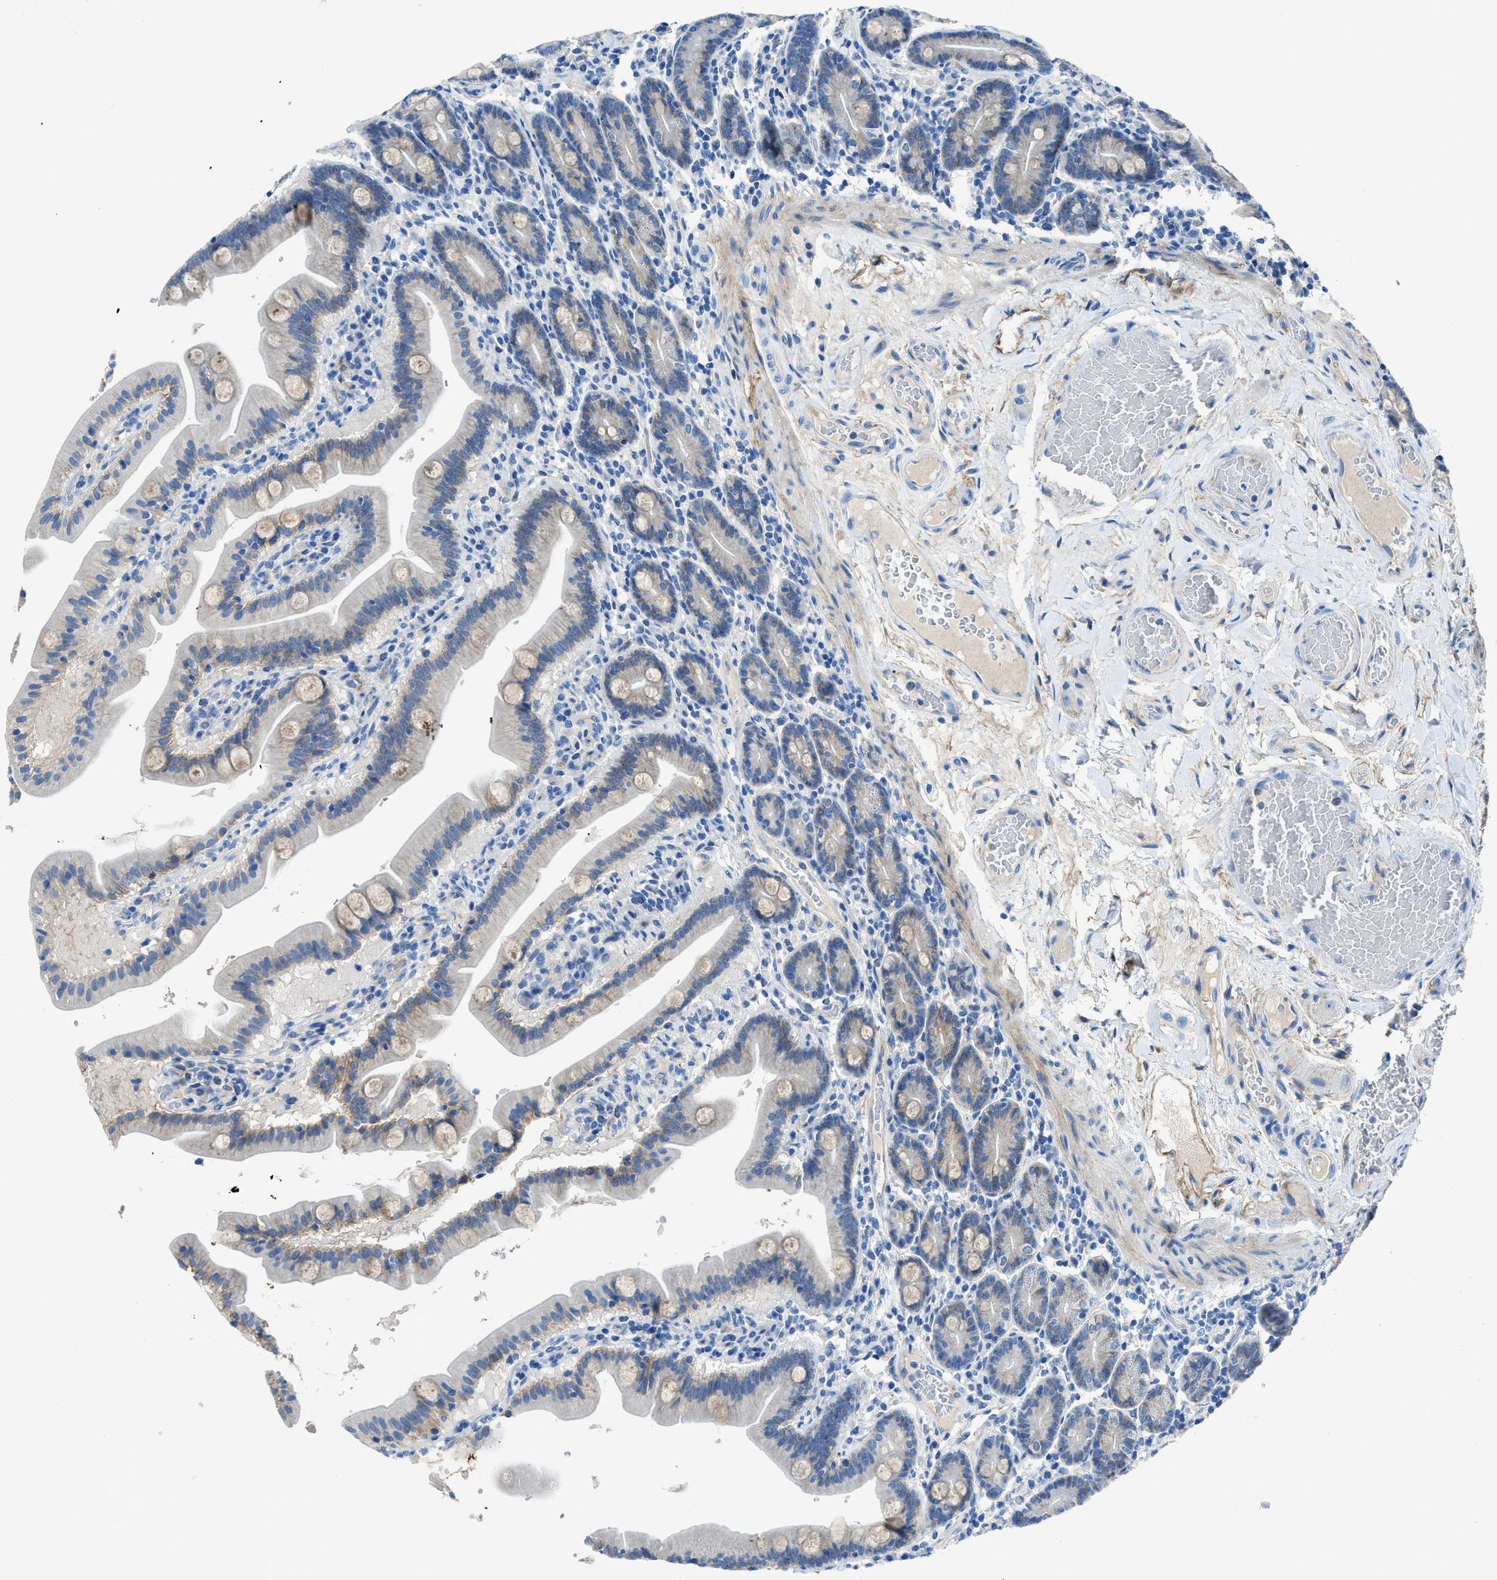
{"staining": {"intensity": "moderate", "quantity": "<25%", "location": "cytoplasmic/membranous"}, "tissue": "duodenum", "cell_type": "Glandular cells", "image_type": "normal", "snomed": [{"axis": "morphology", "description": "Normal tissue, NOS"}, {"axis": "topography", "description": "Duodenum"}], "caption": "Protein expression analysis of normal duodenum exhibits moderate cytoplasmic/membranous staining in about <25% of glandular cells. (DAB (3,3'-diaminobenzidine) = brown stain, brightfield microscopy at high magnification).", "gene": "PTGFRN", "patient": {"sex": "male", "age": 54}}